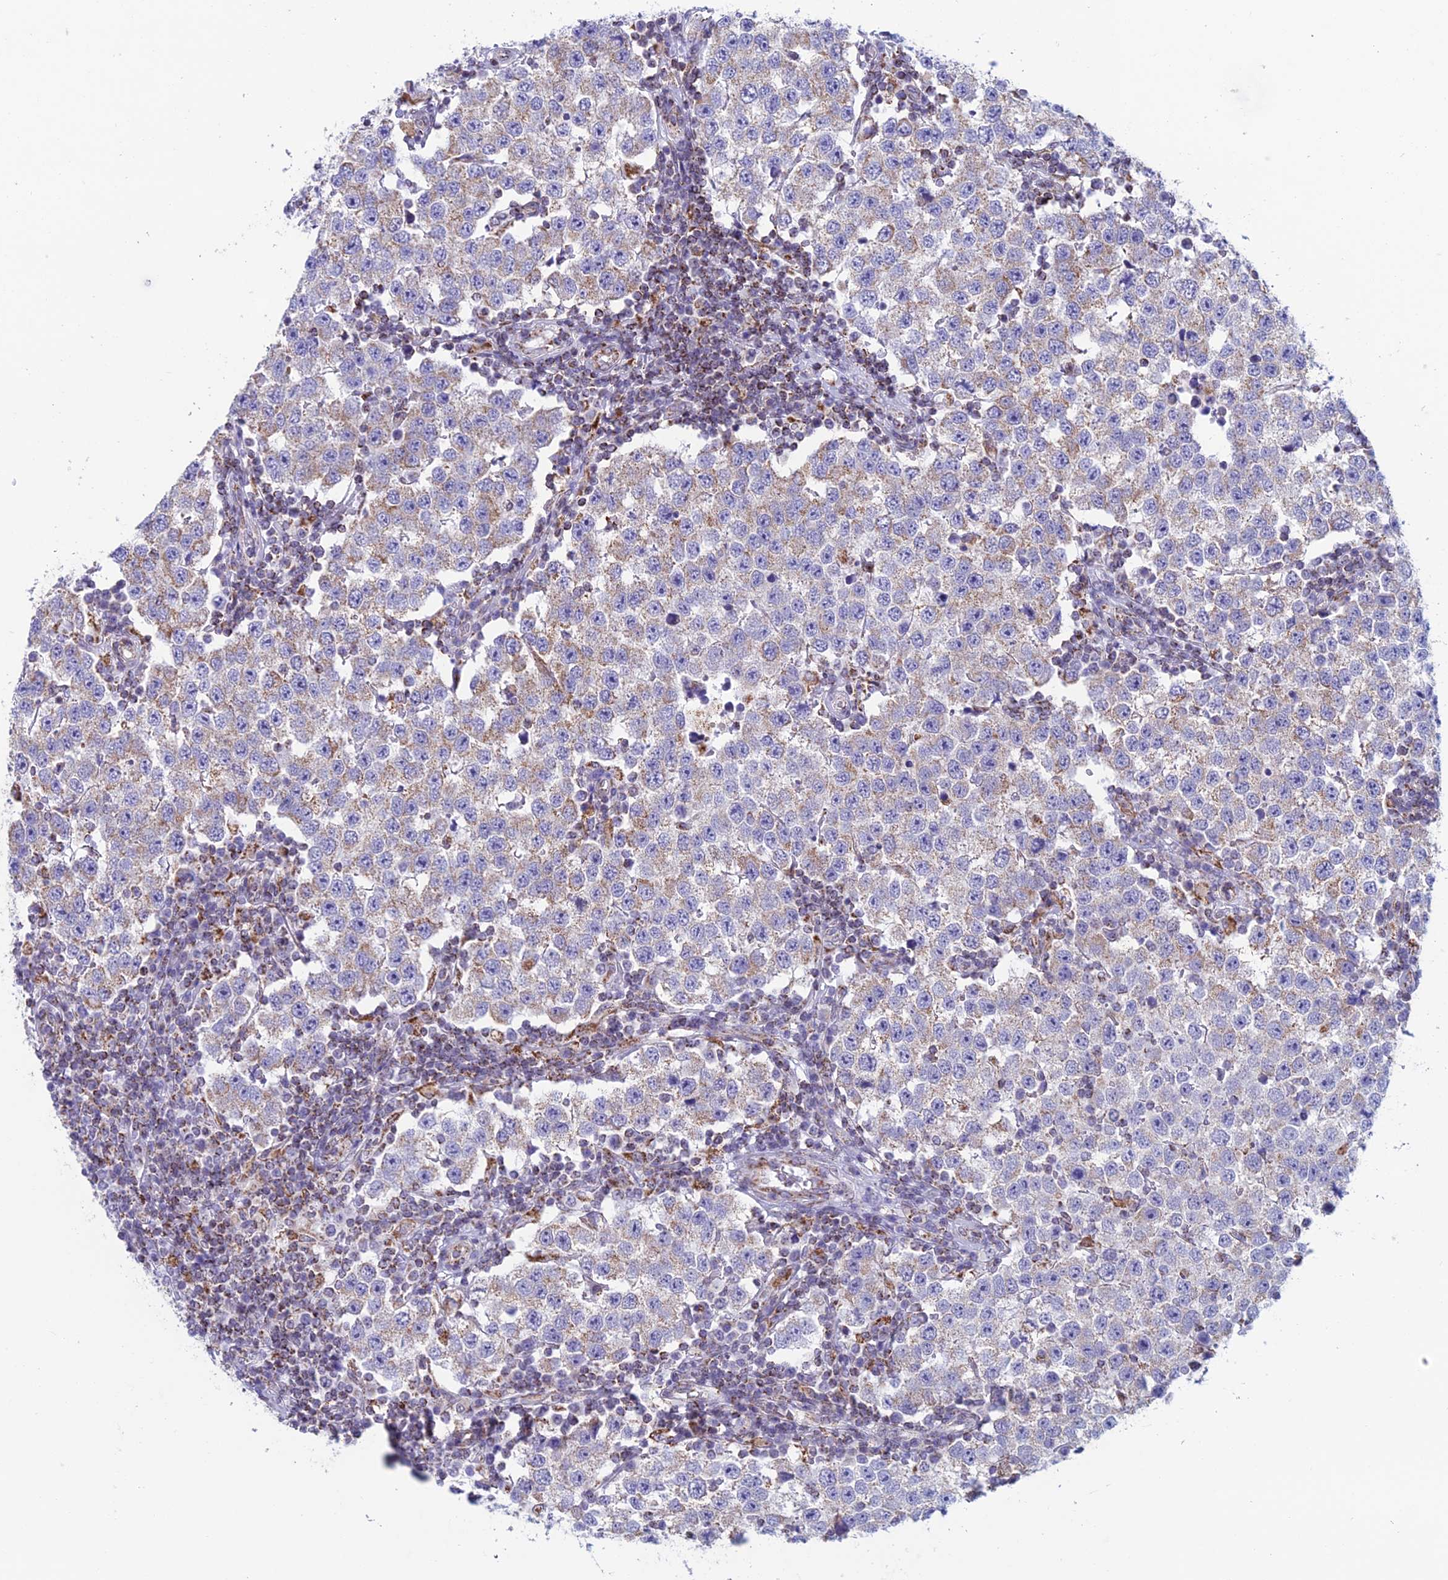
{"staining": {"intensity": "weak", "quantity": ">75%", "location": "cytoplasmic/membranous"}, "tissue": "testis cancer", "cell_type": "Tumor cells", "image_type": "cancer", "snomed": [{"axis": "morphology", "description": "Seminoma, NOS"}, {"axis": "topography", "description": "Testis"}], "caption": "This micrograph shows IHC staining of human seminoma (testis), with low weak cytoplasmic/membranous expression in about >75% of tumor cells.", "gene": "ZNG1B", "patient": {"sex": "male", "age": 34}}